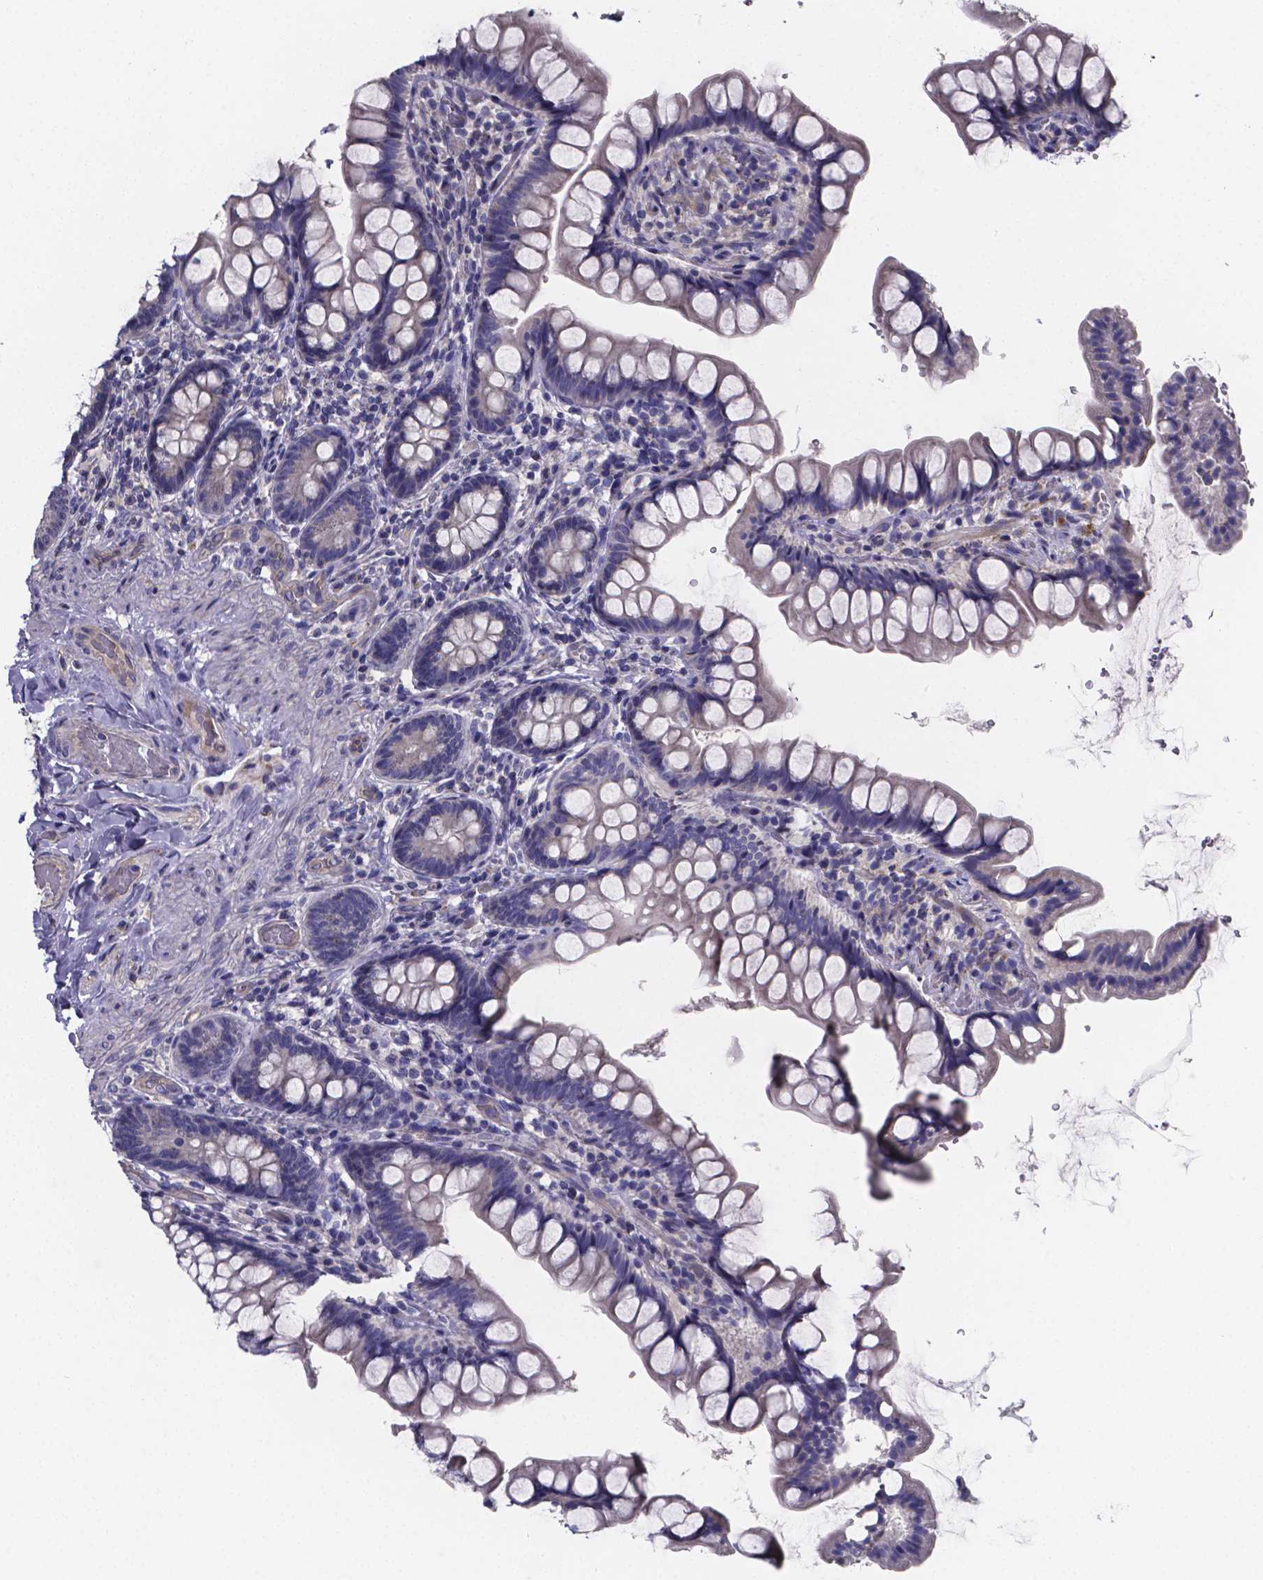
{"staining": {"intensity": "negative", "quantity": "none", "location": "none"}, "tissue": "small intestine", "cell_type": "Glandular cells", "image_type": "normal", "snomed": [{"axis": "morphology", "description": "Normal tissue, NOS"}, {"axis": "topography", "description": "Small intestine"}], "caption": "Immunohistochemistry micrograph of normal small intestine stained for a protein (brown), which demonstrates no staining in glandular cells. Brightfield microscopy of immunohistochemistry (IHC) stained with DAB (brown) and hematoxylin (blue), captured at high magnification.", "gene": "SFRP4", "patient": {"sex": "male", "age": 70}}